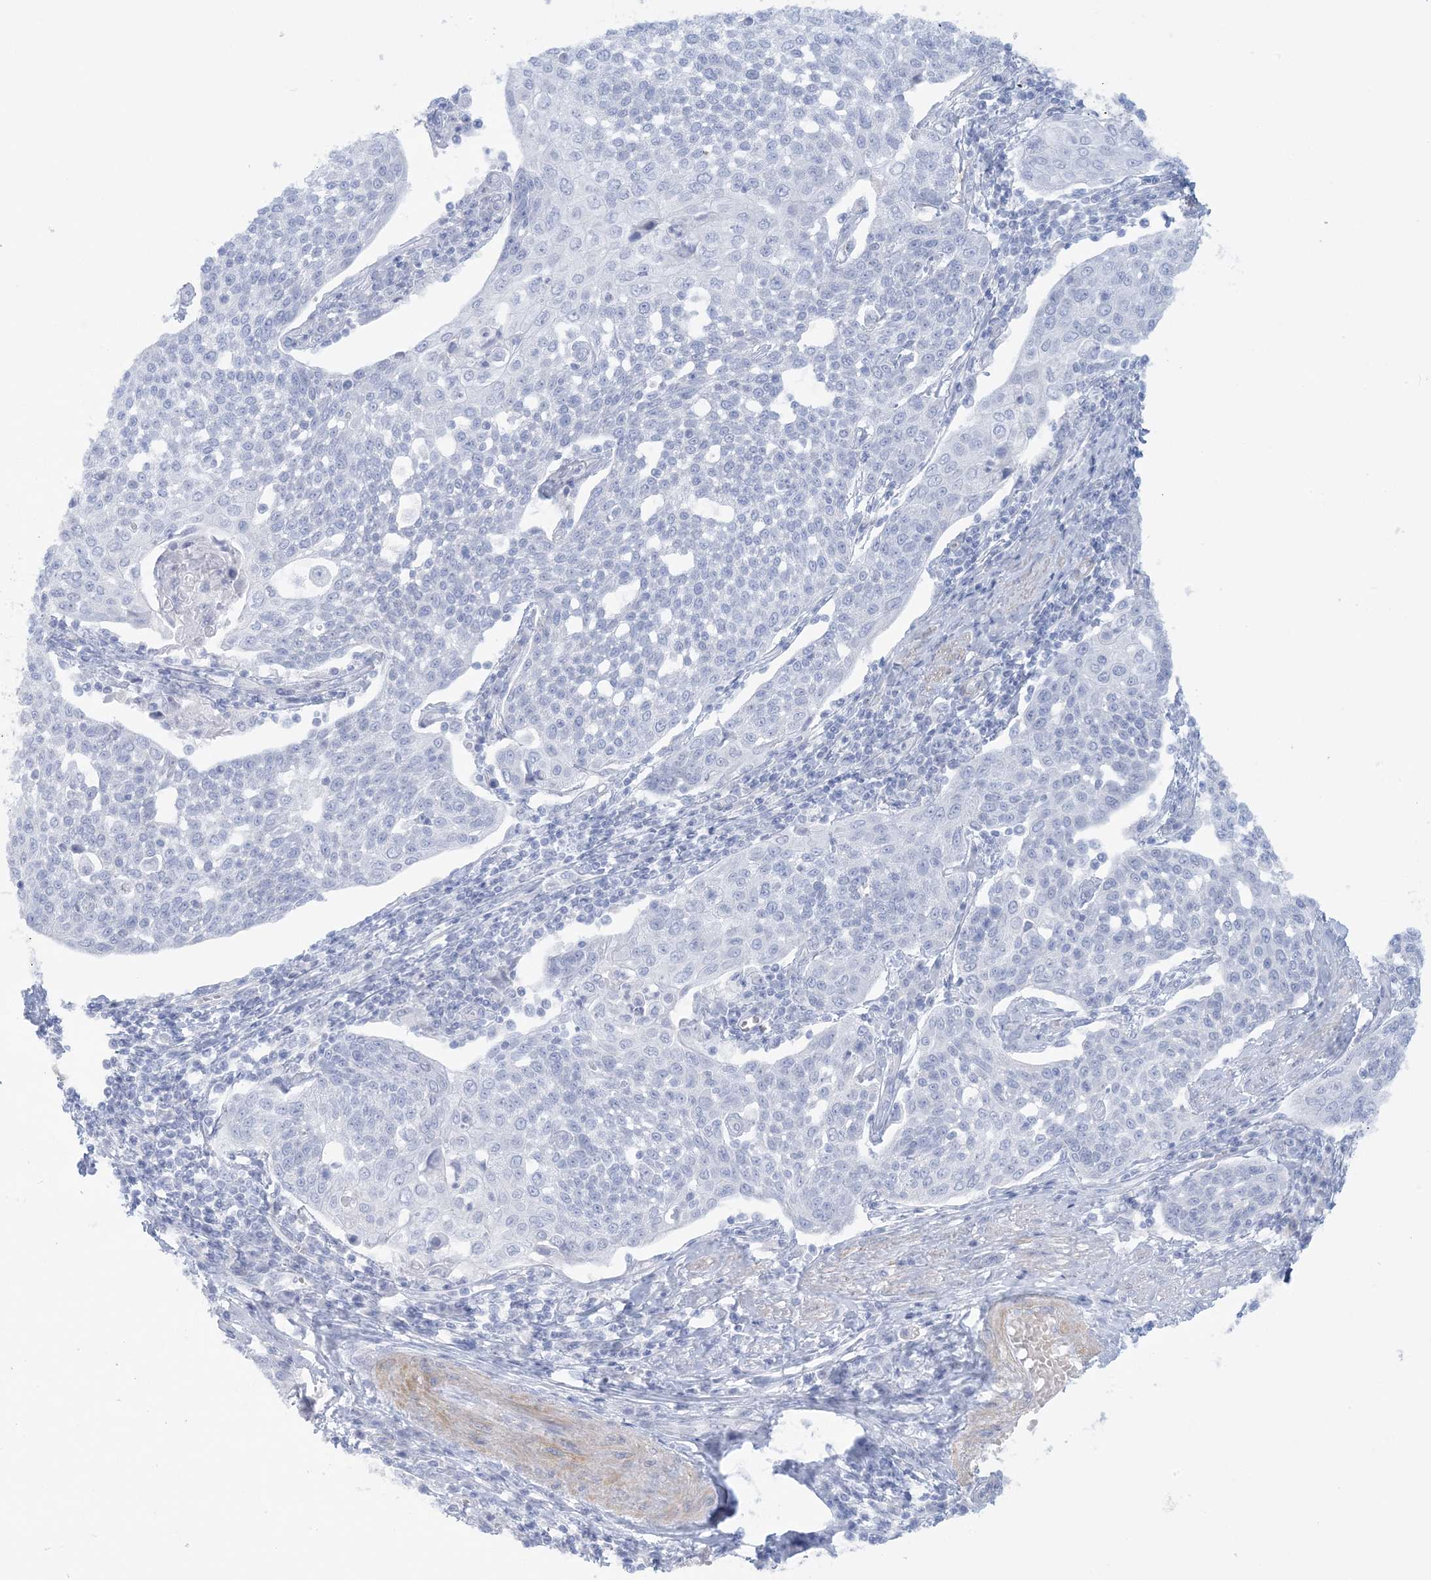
{"staining": {"intensity": "negative", "quantity": "none", "location": "none"}, "tissue": "cervical cancer", "cell_type": "Tumor cells", "image_type": "cancer", "snomed": [{"axis": "morphology", "description": "Squamous cell carcinoma, NOS"}, {"axis": "topography", "description": "Cervix"}], "caption": "An IHC photomicrograph of cervical cancer is shown. There is no staining in tumor cells of cervical cancer.", "gene": "AGXT", "patient": {"sex": "female", "age": 34}}